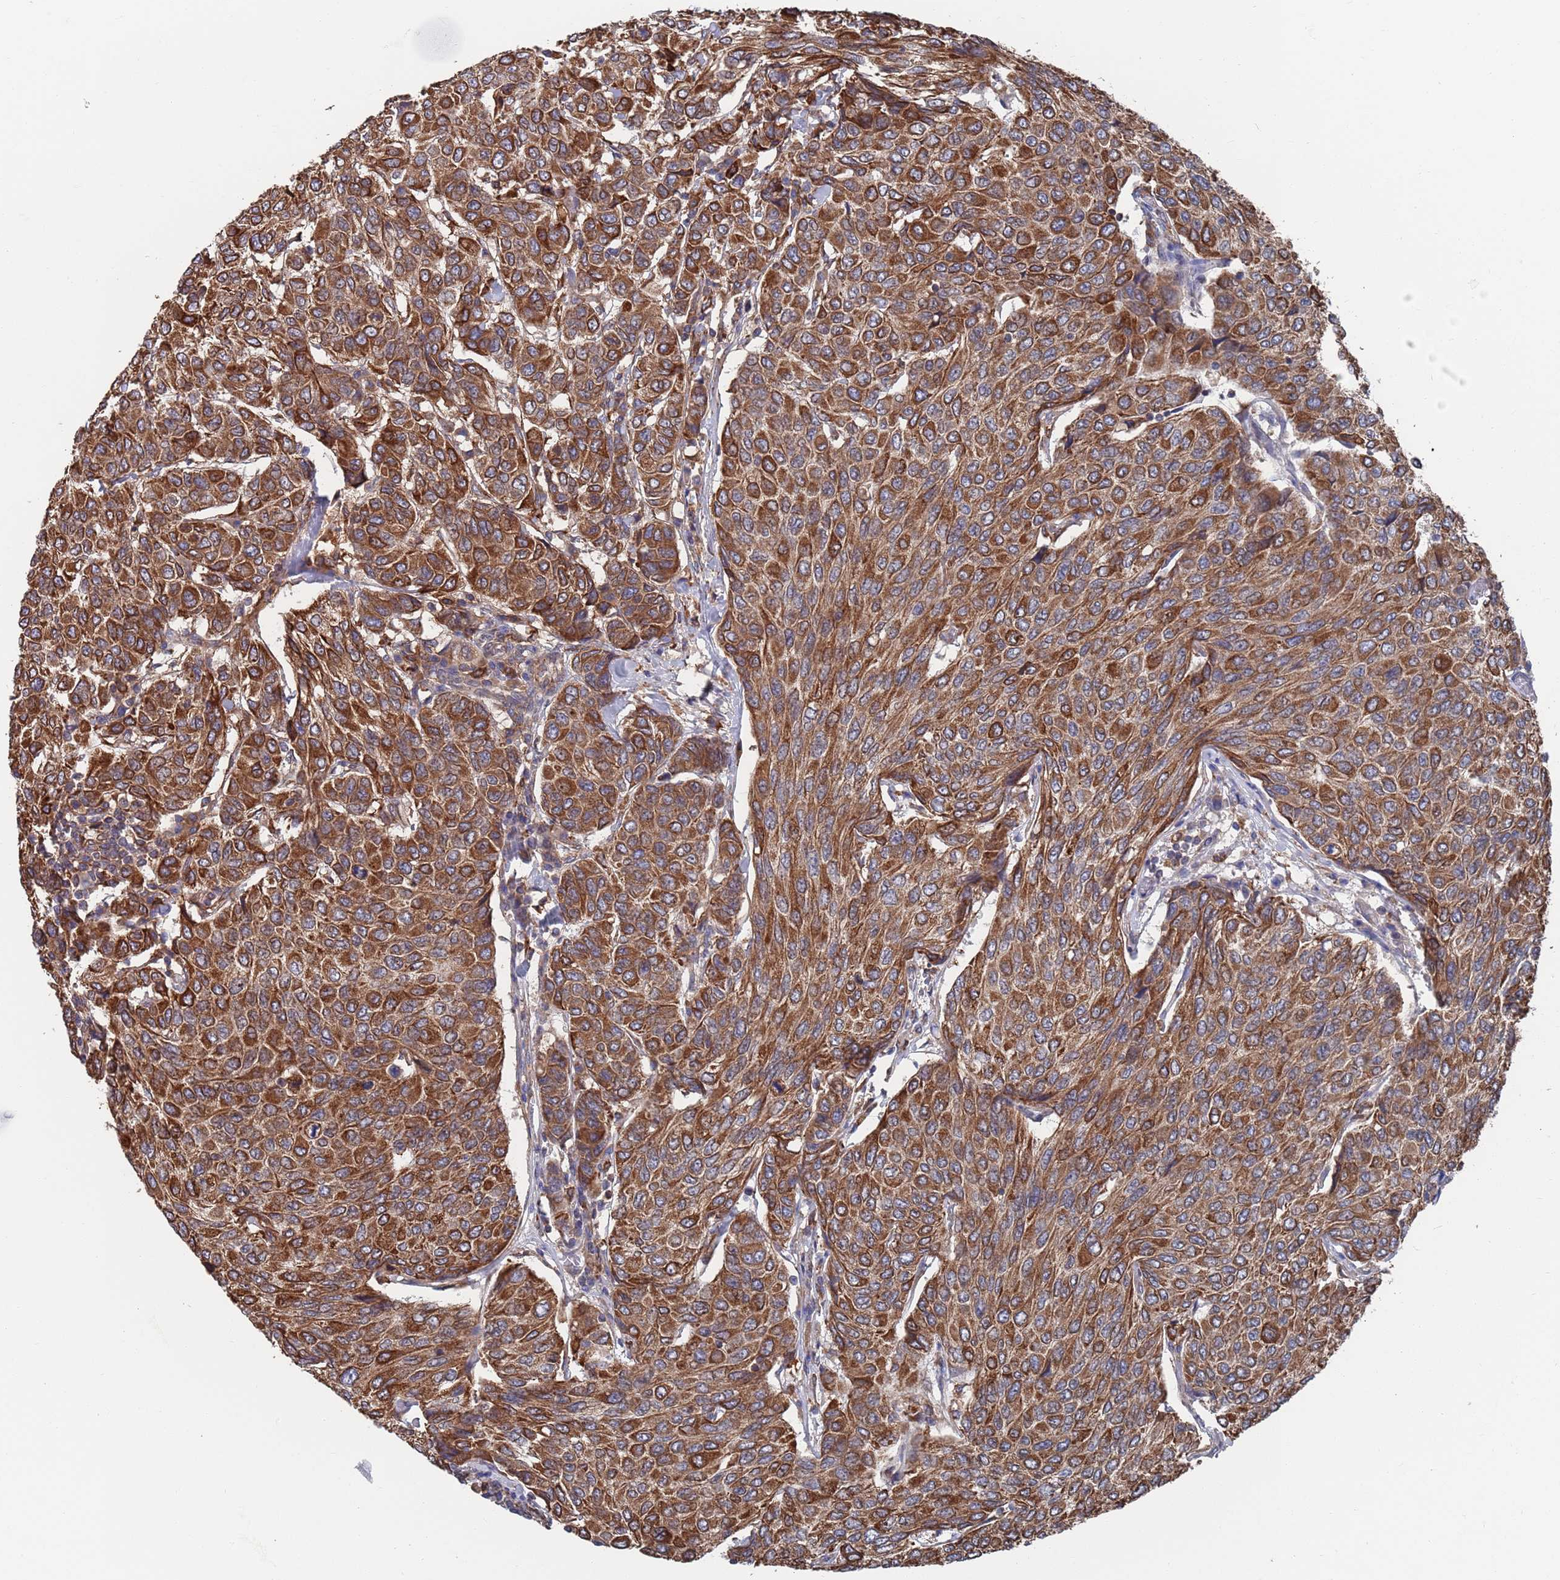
{"staining": {"intensity": "strong", "quantity": ">75%", "location": "cytoplasmic/membranous"}, "tissue": "breast cancer", "cell_type": "Tumor cells", "image_type": "cancer", "snomed": [{"axis": "morphology", "description": "Duct carcinoma"}, {"axis": "topography", "description": "Breast"}], "caption": "A brown stain shows strong cytoplasmic/membranous staining of a protein in invasive ductal carcinoma (breast) tumor cells.", "gene": "GID8", "patient": {"sex": "female", "age": 55}}